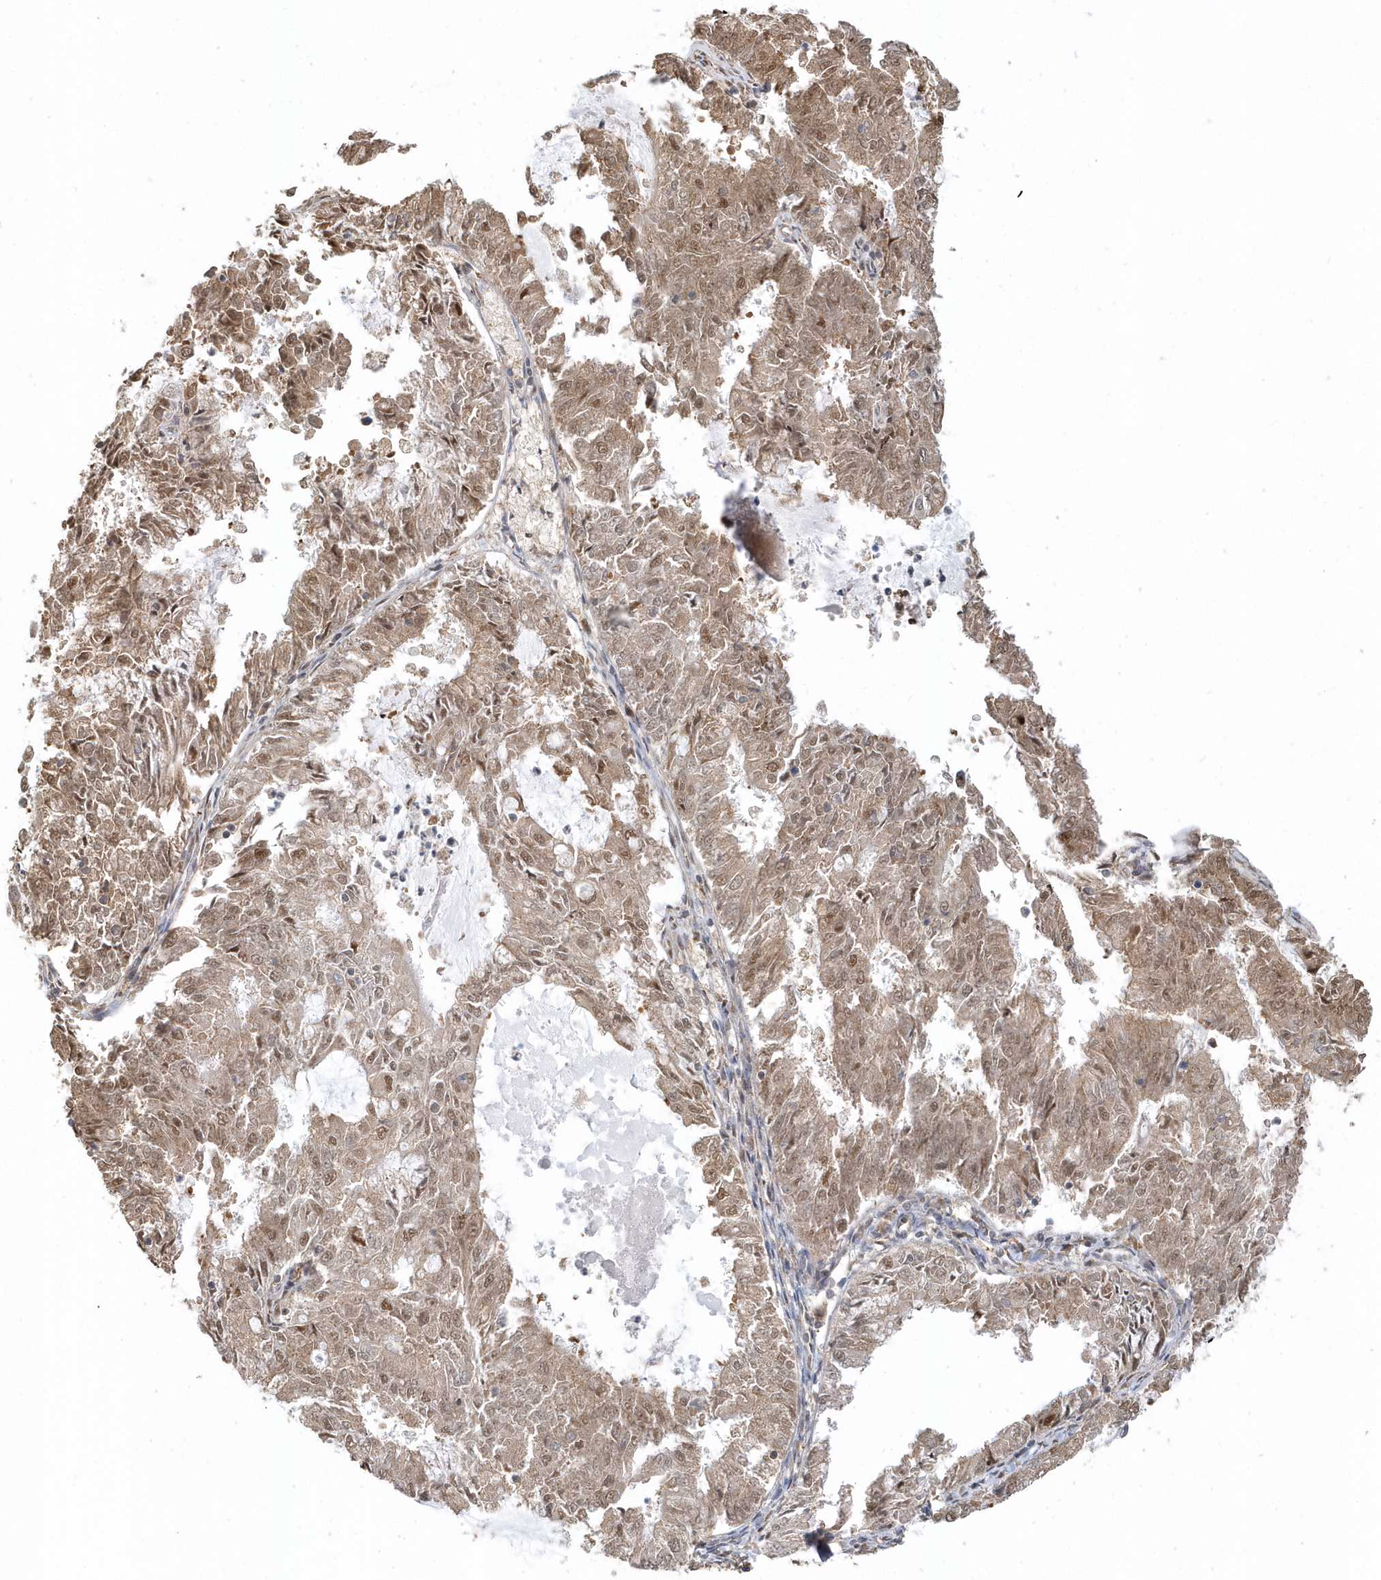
{"staining": {"intensity": "moderate", "quantity": ">75%", "location": "cytoplasmic/membranous,nuclear"}, "tissue": "endometrial cancer", "cell_type": "Tumor cells", "image_type": "cancer", "snomed": [{"axis": "morphology", "description": "Adenocarcinoma, NOS"}, {"axis": "topography", "description": "Endometrium"}], "caption": "Protein staining demonstrates moderate cytoplasmic/membranous and nuclear staining in about >75% of tumor cells in endometrial cancer (adenocarcinoma).", "gene": "PSMD6", "patient": {"sex": "female", "age": 57}}